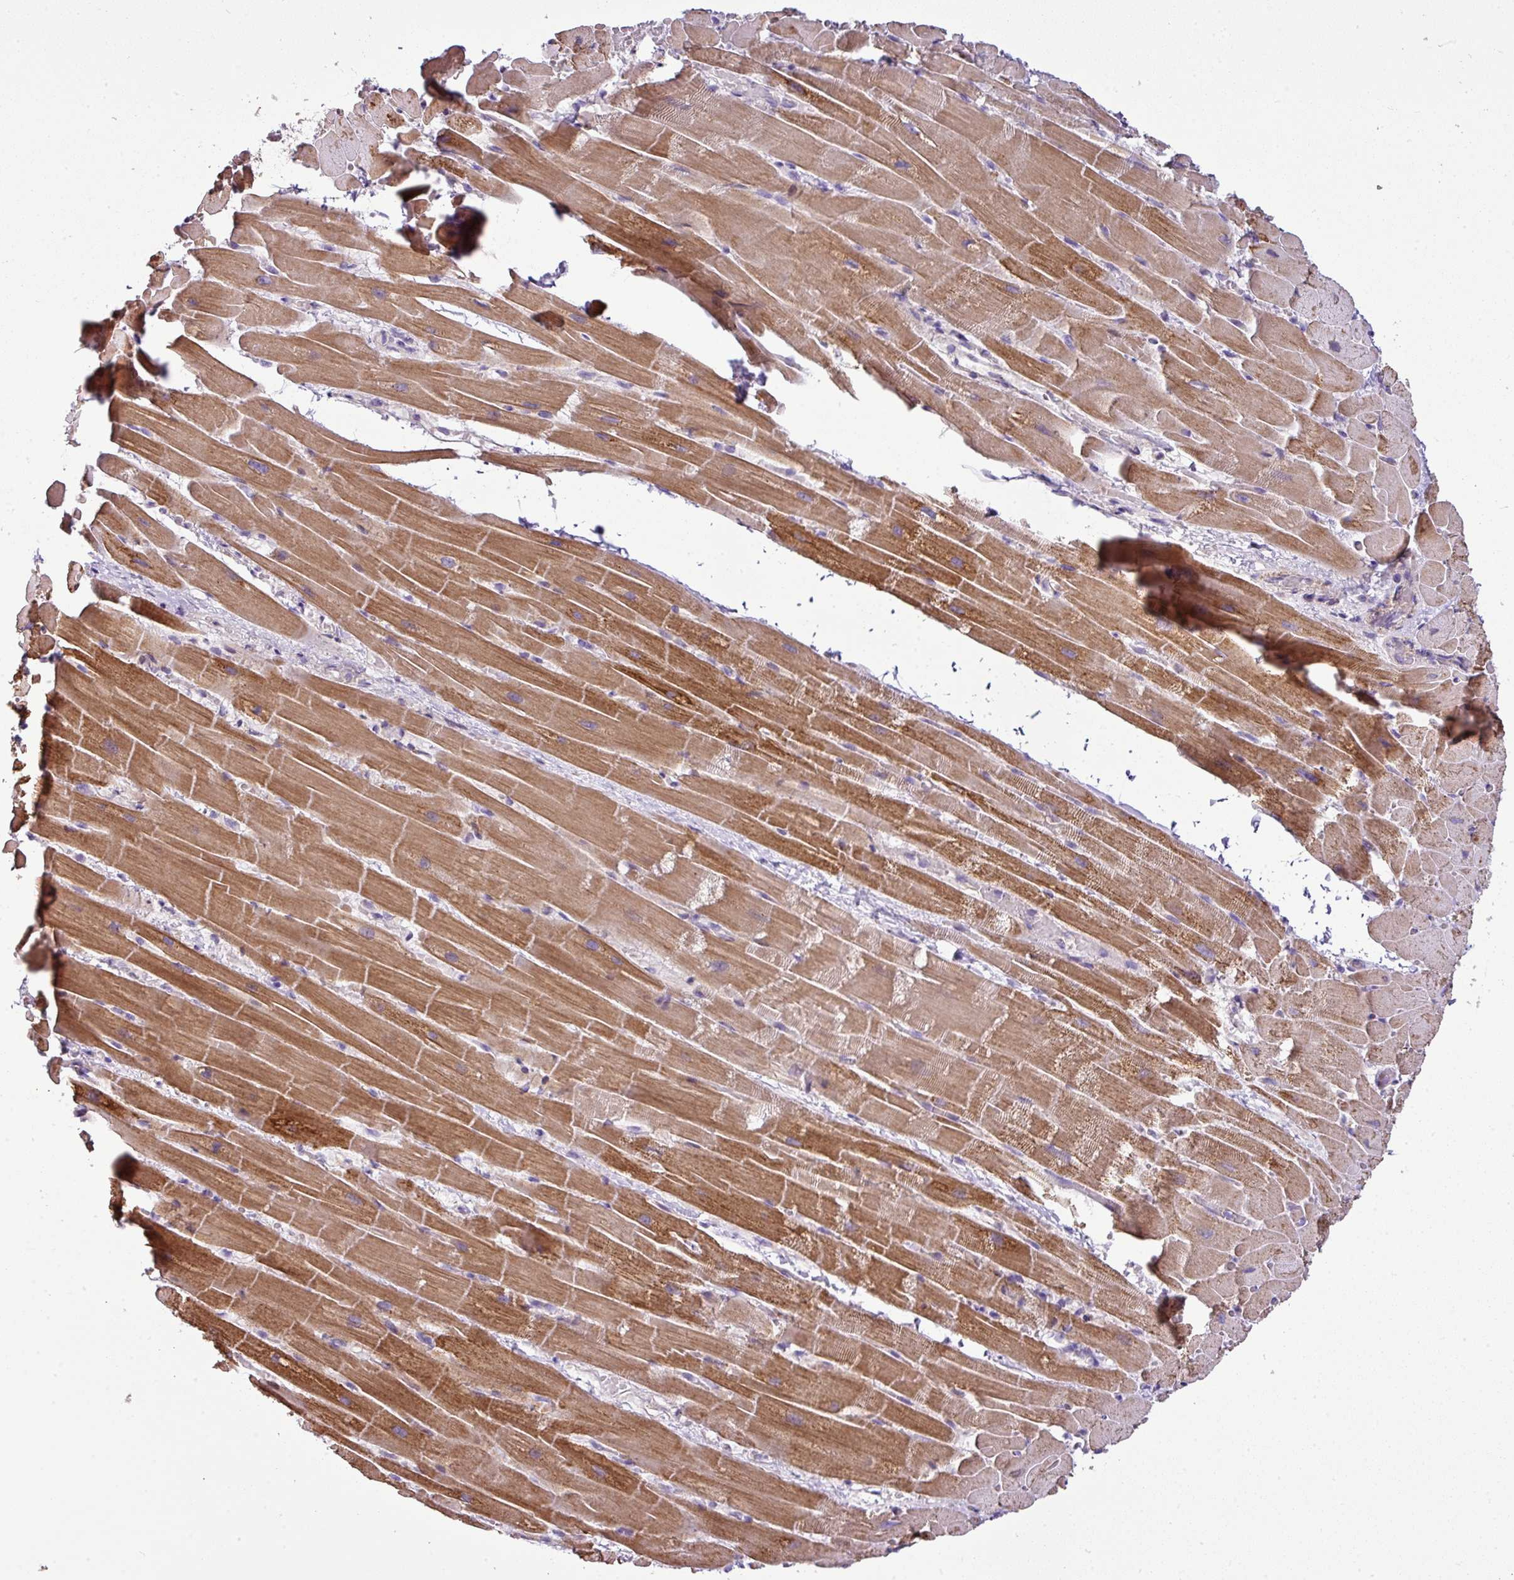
{"staining": {"intensity": "moderate", "quantity": ">75%", "location": "cytoplasmic/membranous"}, "tissue": "heart muscle", "cell_type": "Cardiomyocytes", "image_type": "normal", "snomed": [{"axis": "morphology", "description": "Normal tissue, NOS"}, {"axis": "topography", "description": "Heart"}], "caption": "The image demonstrates a brown stain indicating the presence of a protein in the cytoplasmic/membranous of cardiomyocytes in heart muscle. The staining was performed using DAB to visualize the protein expression in brown, while the nuclei were stained in blue with hematoxylin (Magnification: 20x).", "gene": "GAN", "patient": {"sex": "male", "age": 37}}